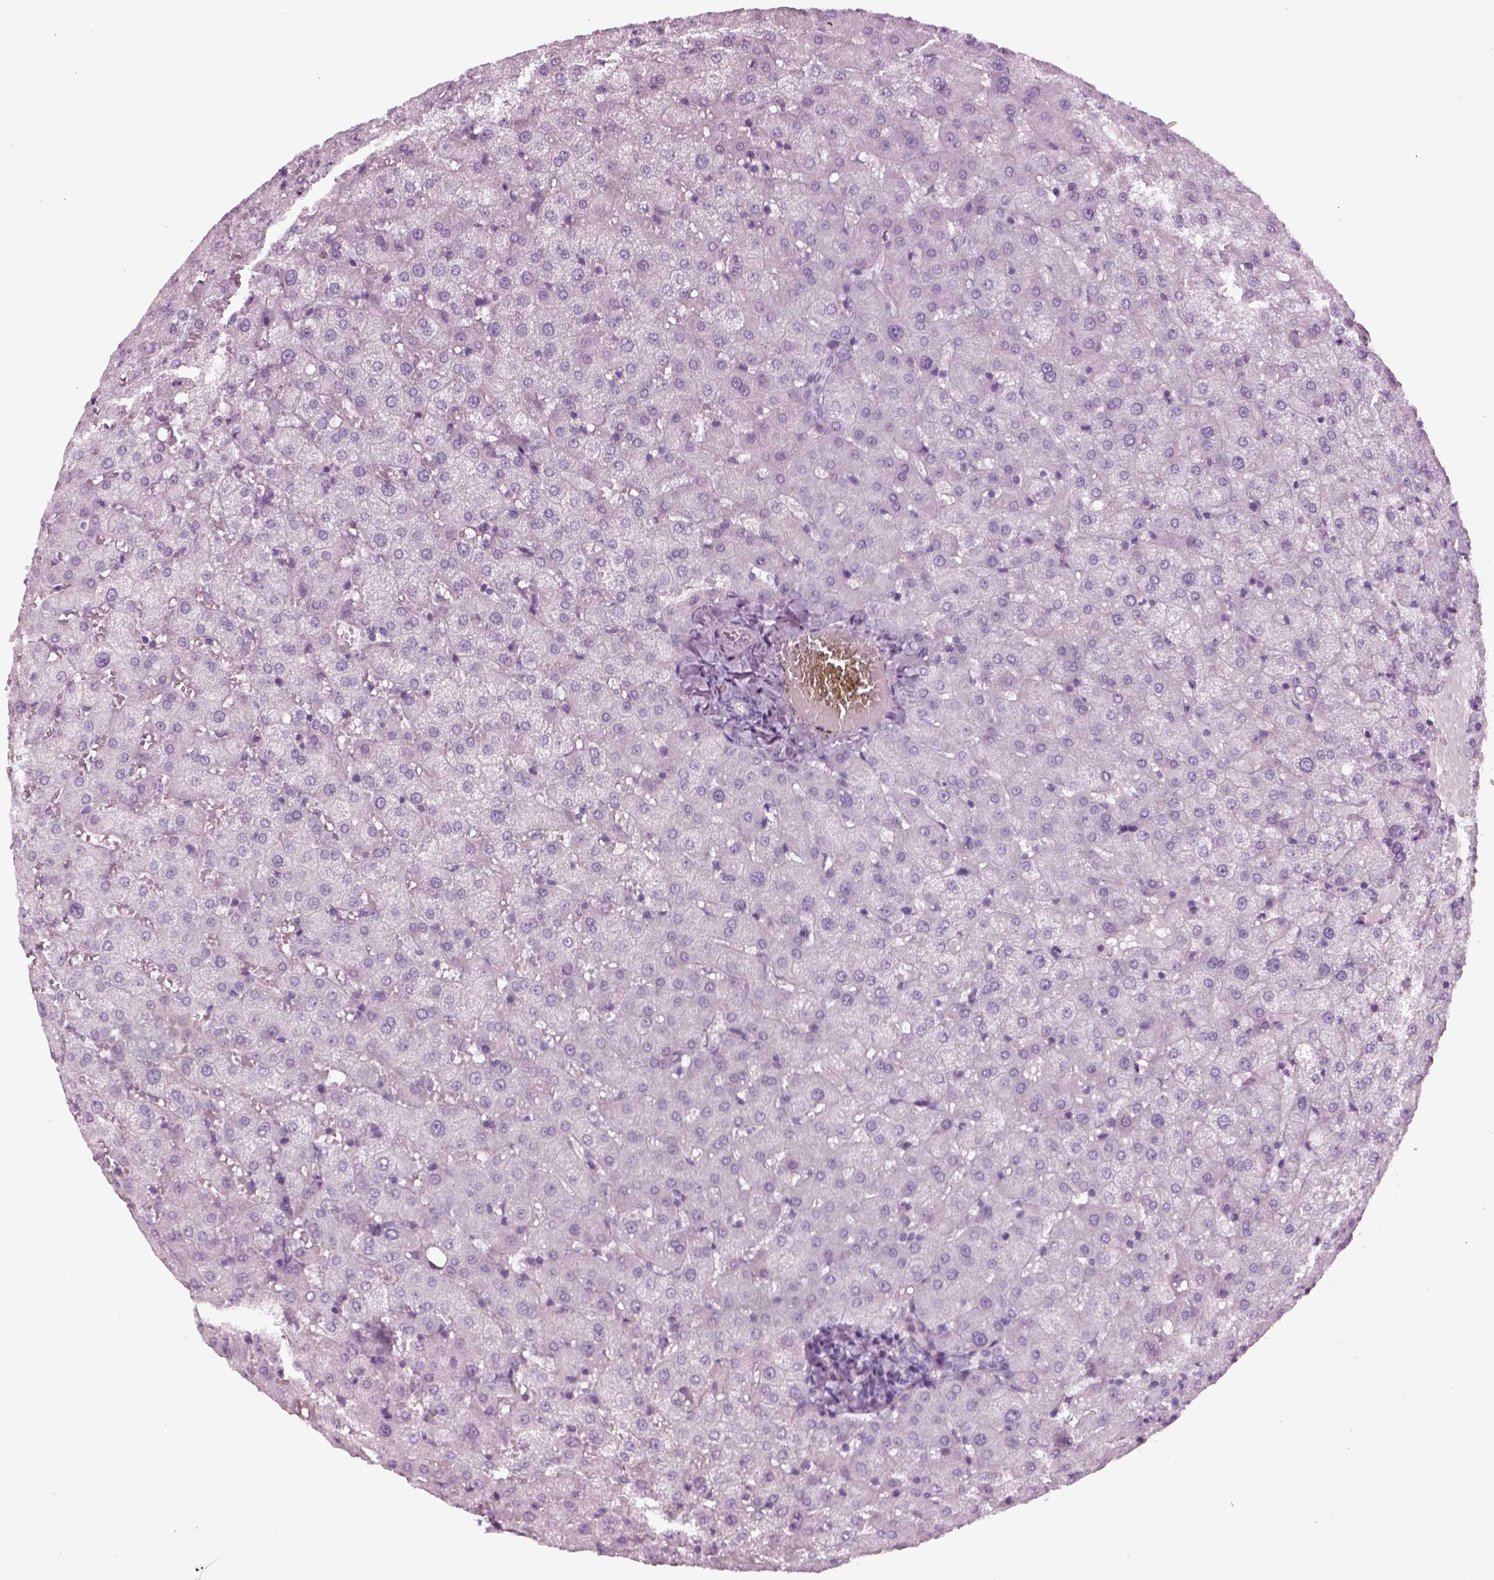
{"staining": {"intensity": "negative", "quantity": "none", "location": "none"}, "tissue": "liver", "cell_type": "Cholangiocytes", "image_type": "normal", "snomed": [{"axis": "morphology", "description": "Normal tissue, NOS"}, {"axis": "topography", "description": "Liver"}], "caption": "An immunohistochemistry (IHC) photomicrograph of normal liver is shown. There is no staining in cholangiocytes of liver.", "gene": "KRT75", "patient": {"sex": "female", "age": 50}}